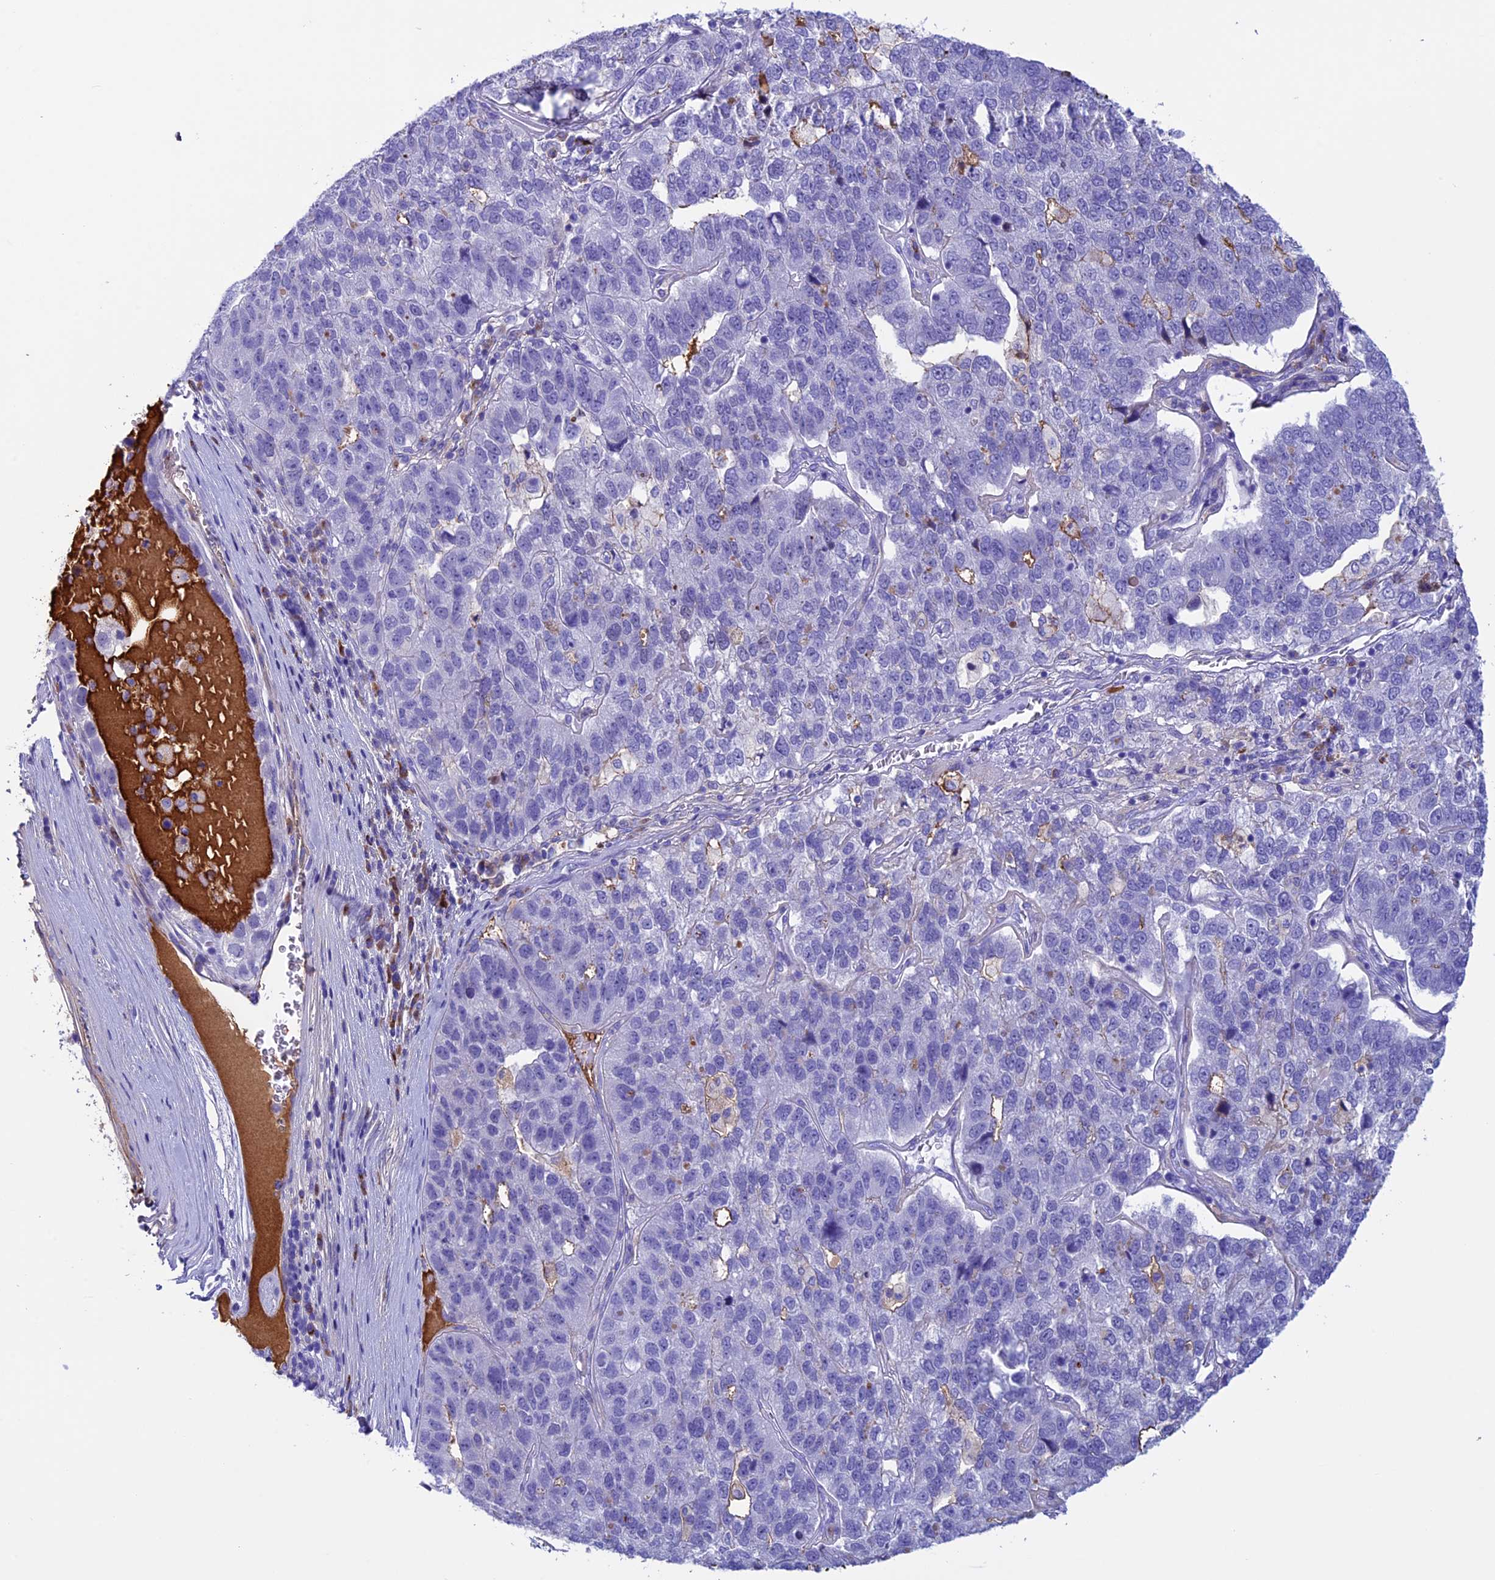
{"staining": {"intensity": "negative", "quantity": "none", "location": "none"}, "tissue": "pancreatic cancer", "cell_type": "Tumor cells", "image_type": "cancer", "snomed": [{"axis": "morphology", "description": "Adenocarcinoma, NOS"}, {"axis": "topography", "description": "Pancreas"}], "caption": "Immunohistochemistry (IHC) image of neoplastic tissue: human pancreatic adenocarcinoma stained with DAB displays no significant protein staining in tumor cells.", "gene": "IGSF6", "patient": {"sex": "female", "age": 61}}